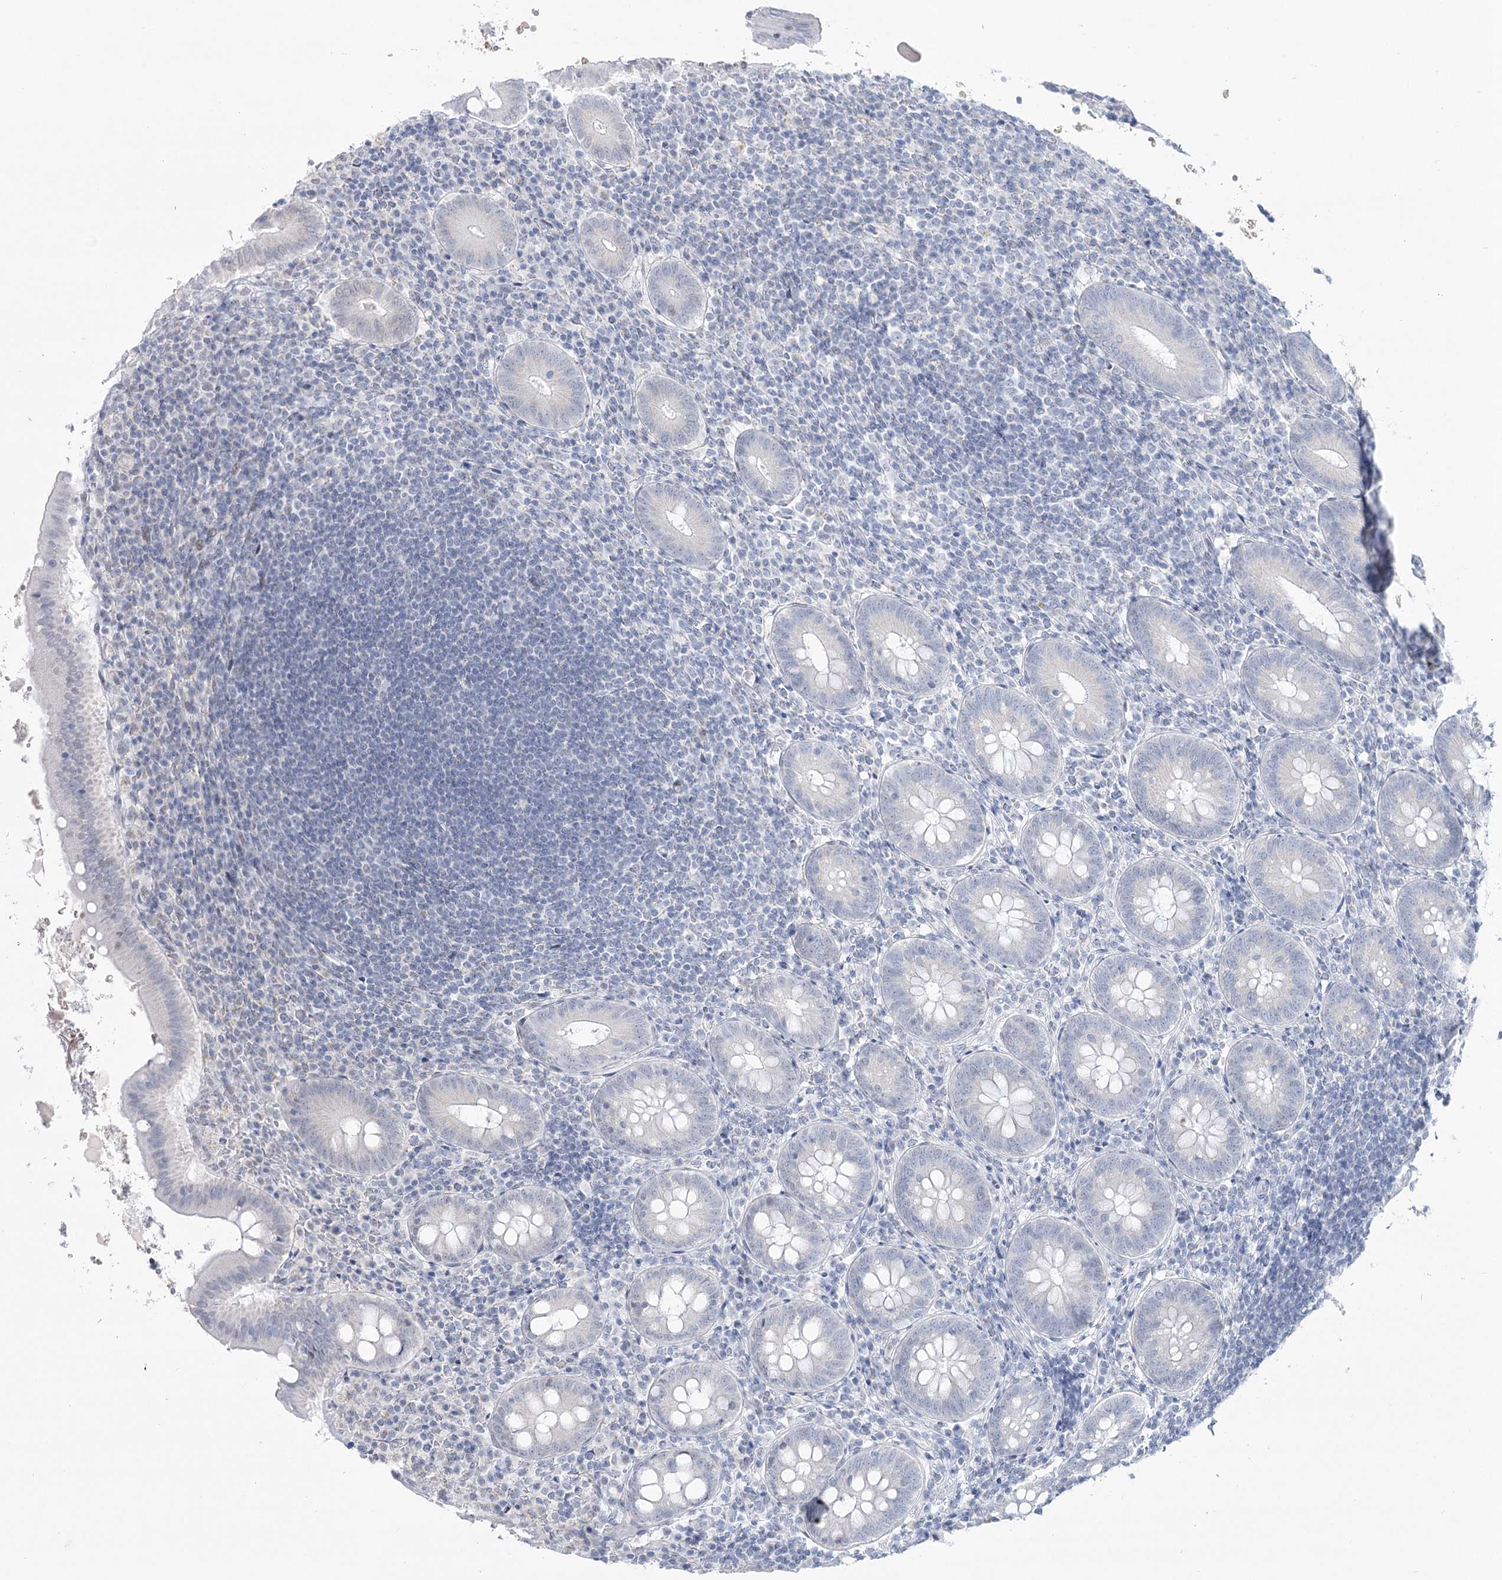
{"staining": {"intensity": "negative", "quantity": "none", "location": "none"}, "tissue": "appendix", "cell_type": "Glandular cells", "image_type": "normal", "snomed": [{"axis": "morphology", "description": "Normal tissue, NOS"}, {"axis": "topography", "description": "Appendix"}], "caption": "High power microscopy image of an immunohistochemistry (IHC) histopathology image of unremarkable appendix, revealing no significant expression in glandular cells.", "gene": "ZNF843", "patient": {"sex": "female", "age": 54}}